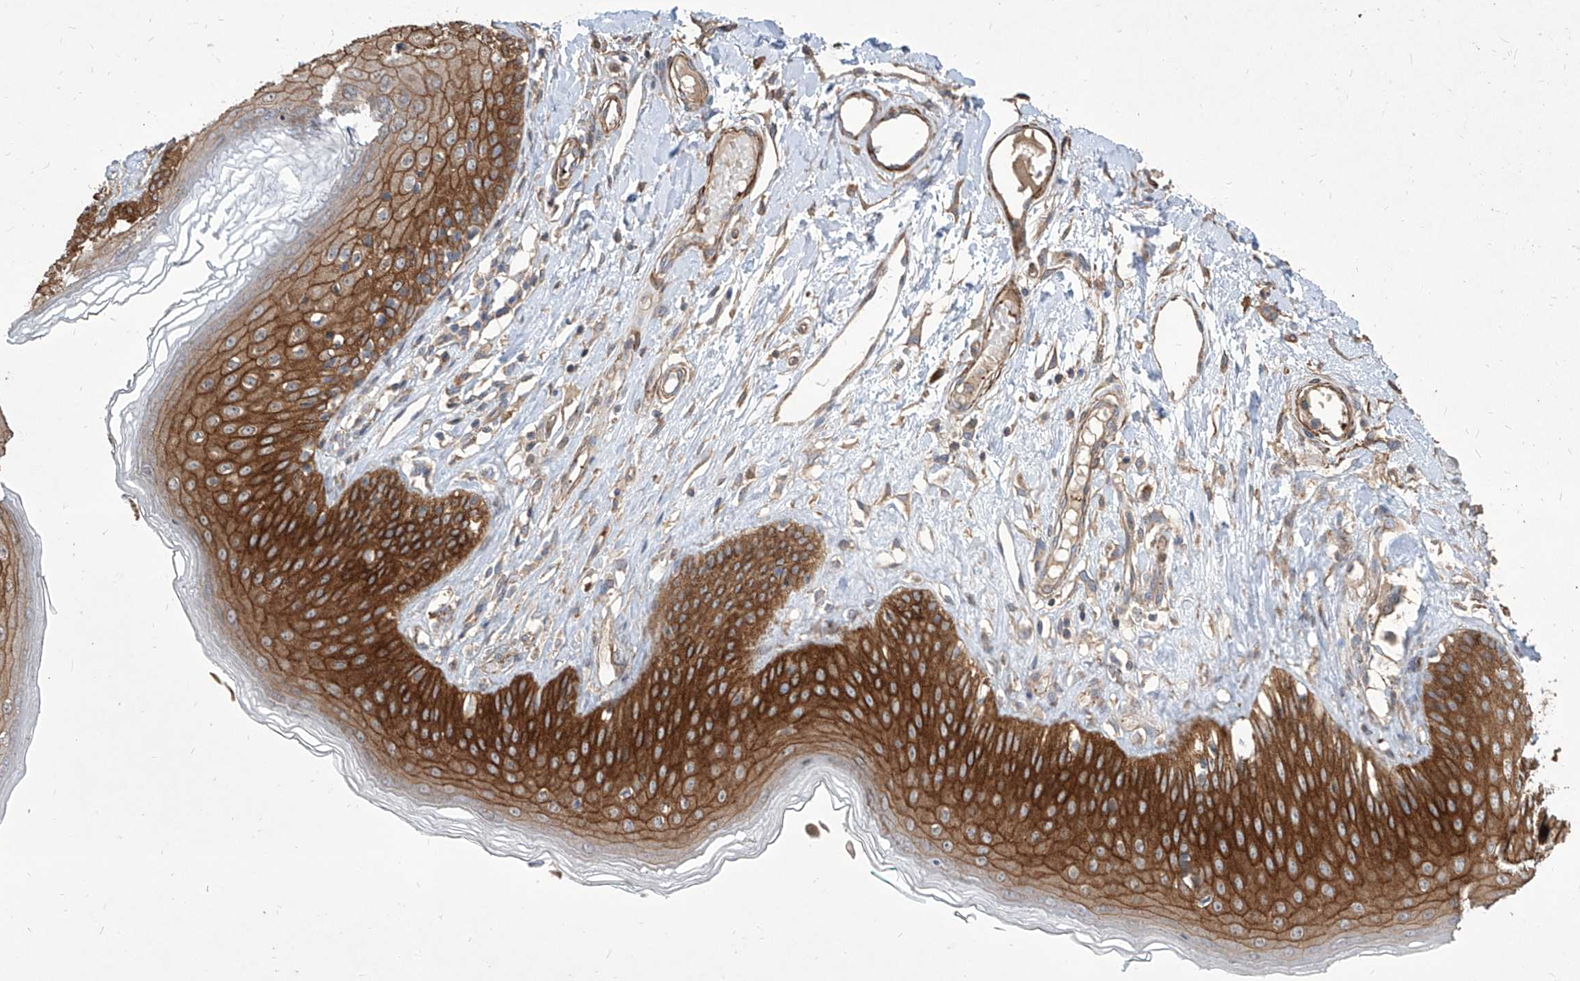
{"staining": {"intensity": "strong", "quantity": ">75%", "location": "cytoplasmic/membranous"}, "tissue": "skin", "cell_type": "Epidermal cells", "image_type": "normal", "snomed": [{"axis": "morphology", "description": "Normal tissue, NOS"}, {"axis": "morphology", "description": "Squamous cell carcinoma, NOS"}, {"axis": "topography", "description": "Vulva"}], "caption": "Strong cytoplasmic/membranous staining for a protein is identified in approximately >75% of epidermal cells of benign skin using IHC.", "gene": "FAM83B", "patient": {"sex": "female", "age": 85}}